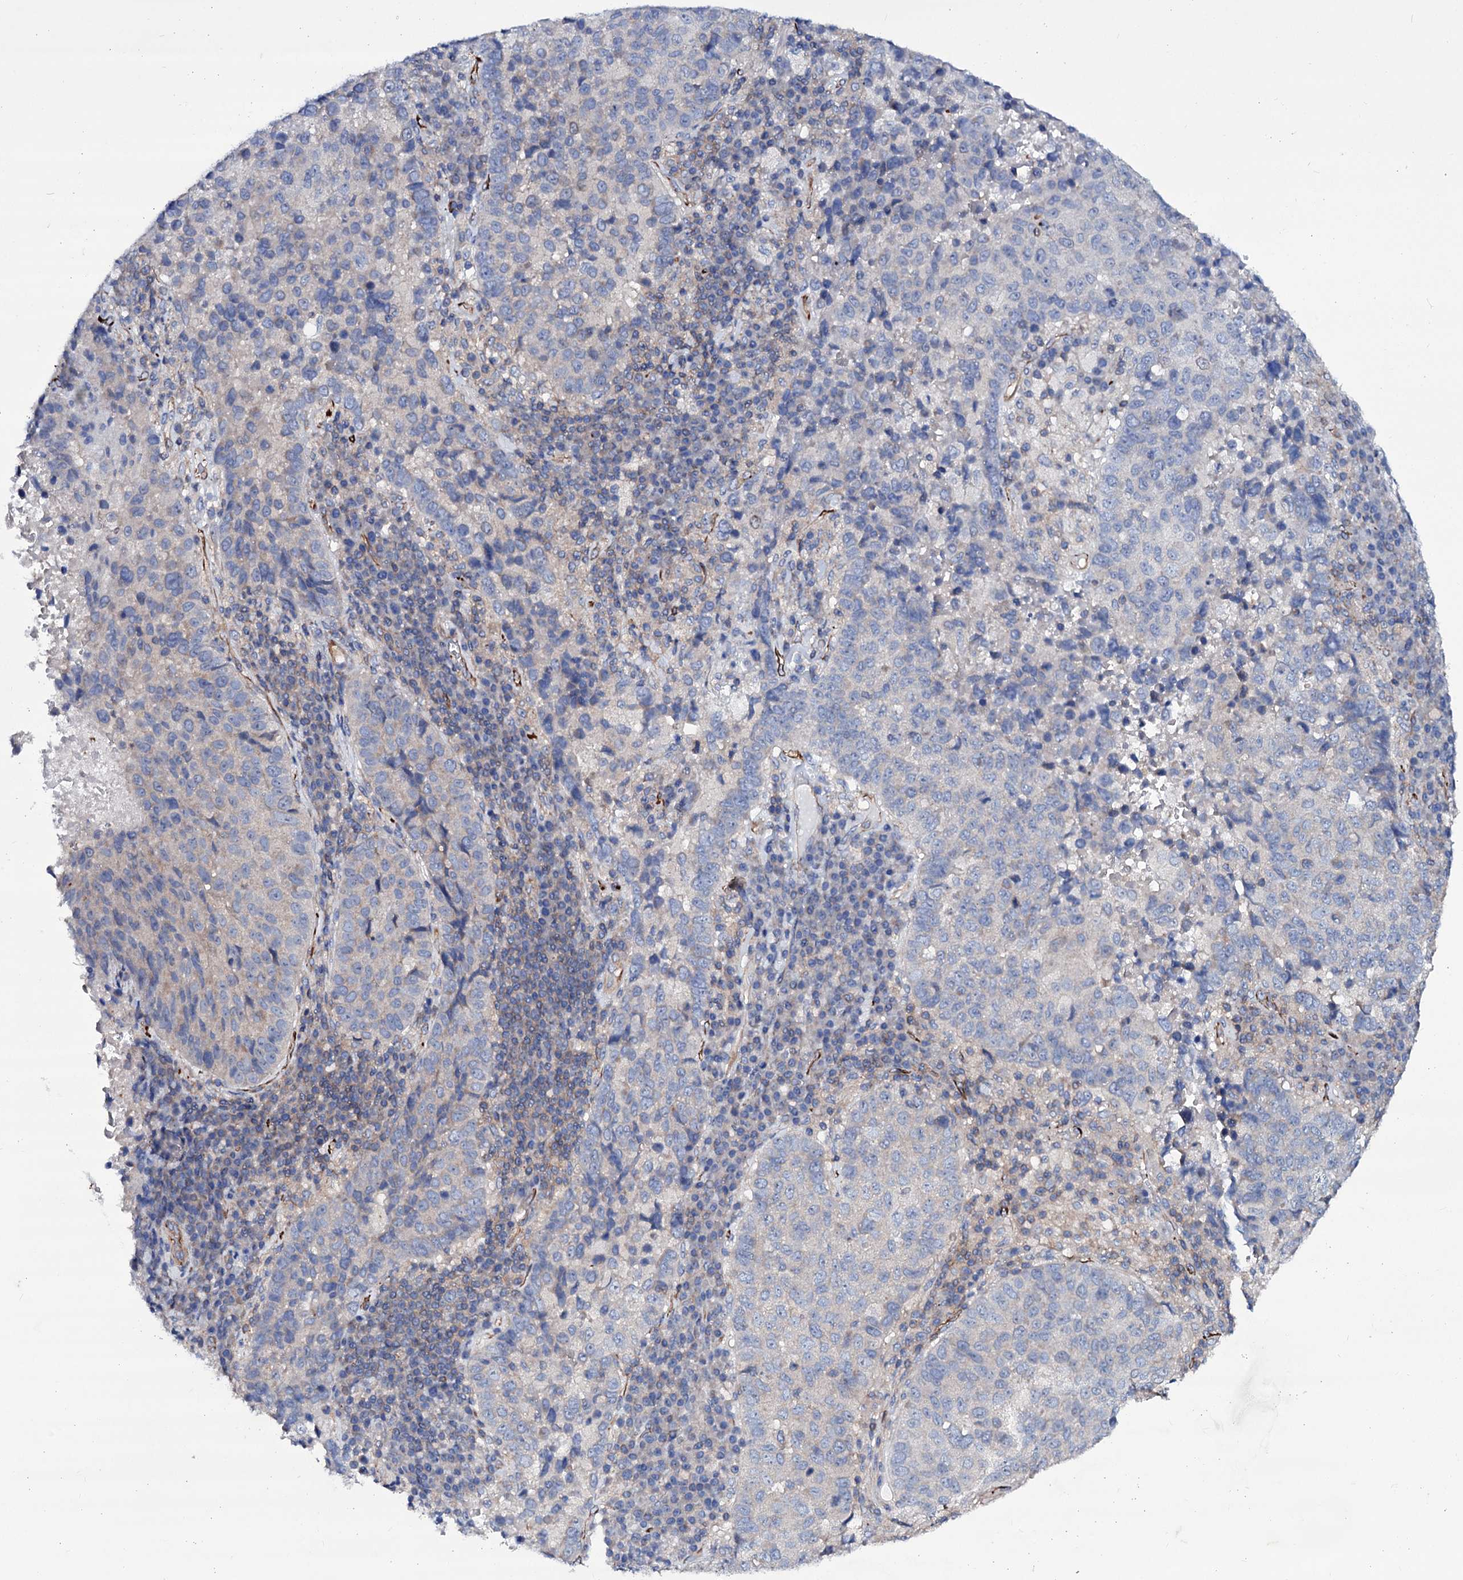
{"staining": {"intensity": "negative", "quantity": "none", "location": "none"}, "tissue": "lung cancer", "cell_type": "Tumor cells", "image_type": "cancer", "snomed": [{"axis": "morphology", "description": "Squamous cell carcinoma, NOS"}, {"axis": "topography", "description": "Lung"}], "caption": "Immunohistochemistry of human lung squamous cell carcinoma demonstrates no positivity in tumor cells.", "gene": "AXL", "patient": {"sex": "male", "age": 73}}